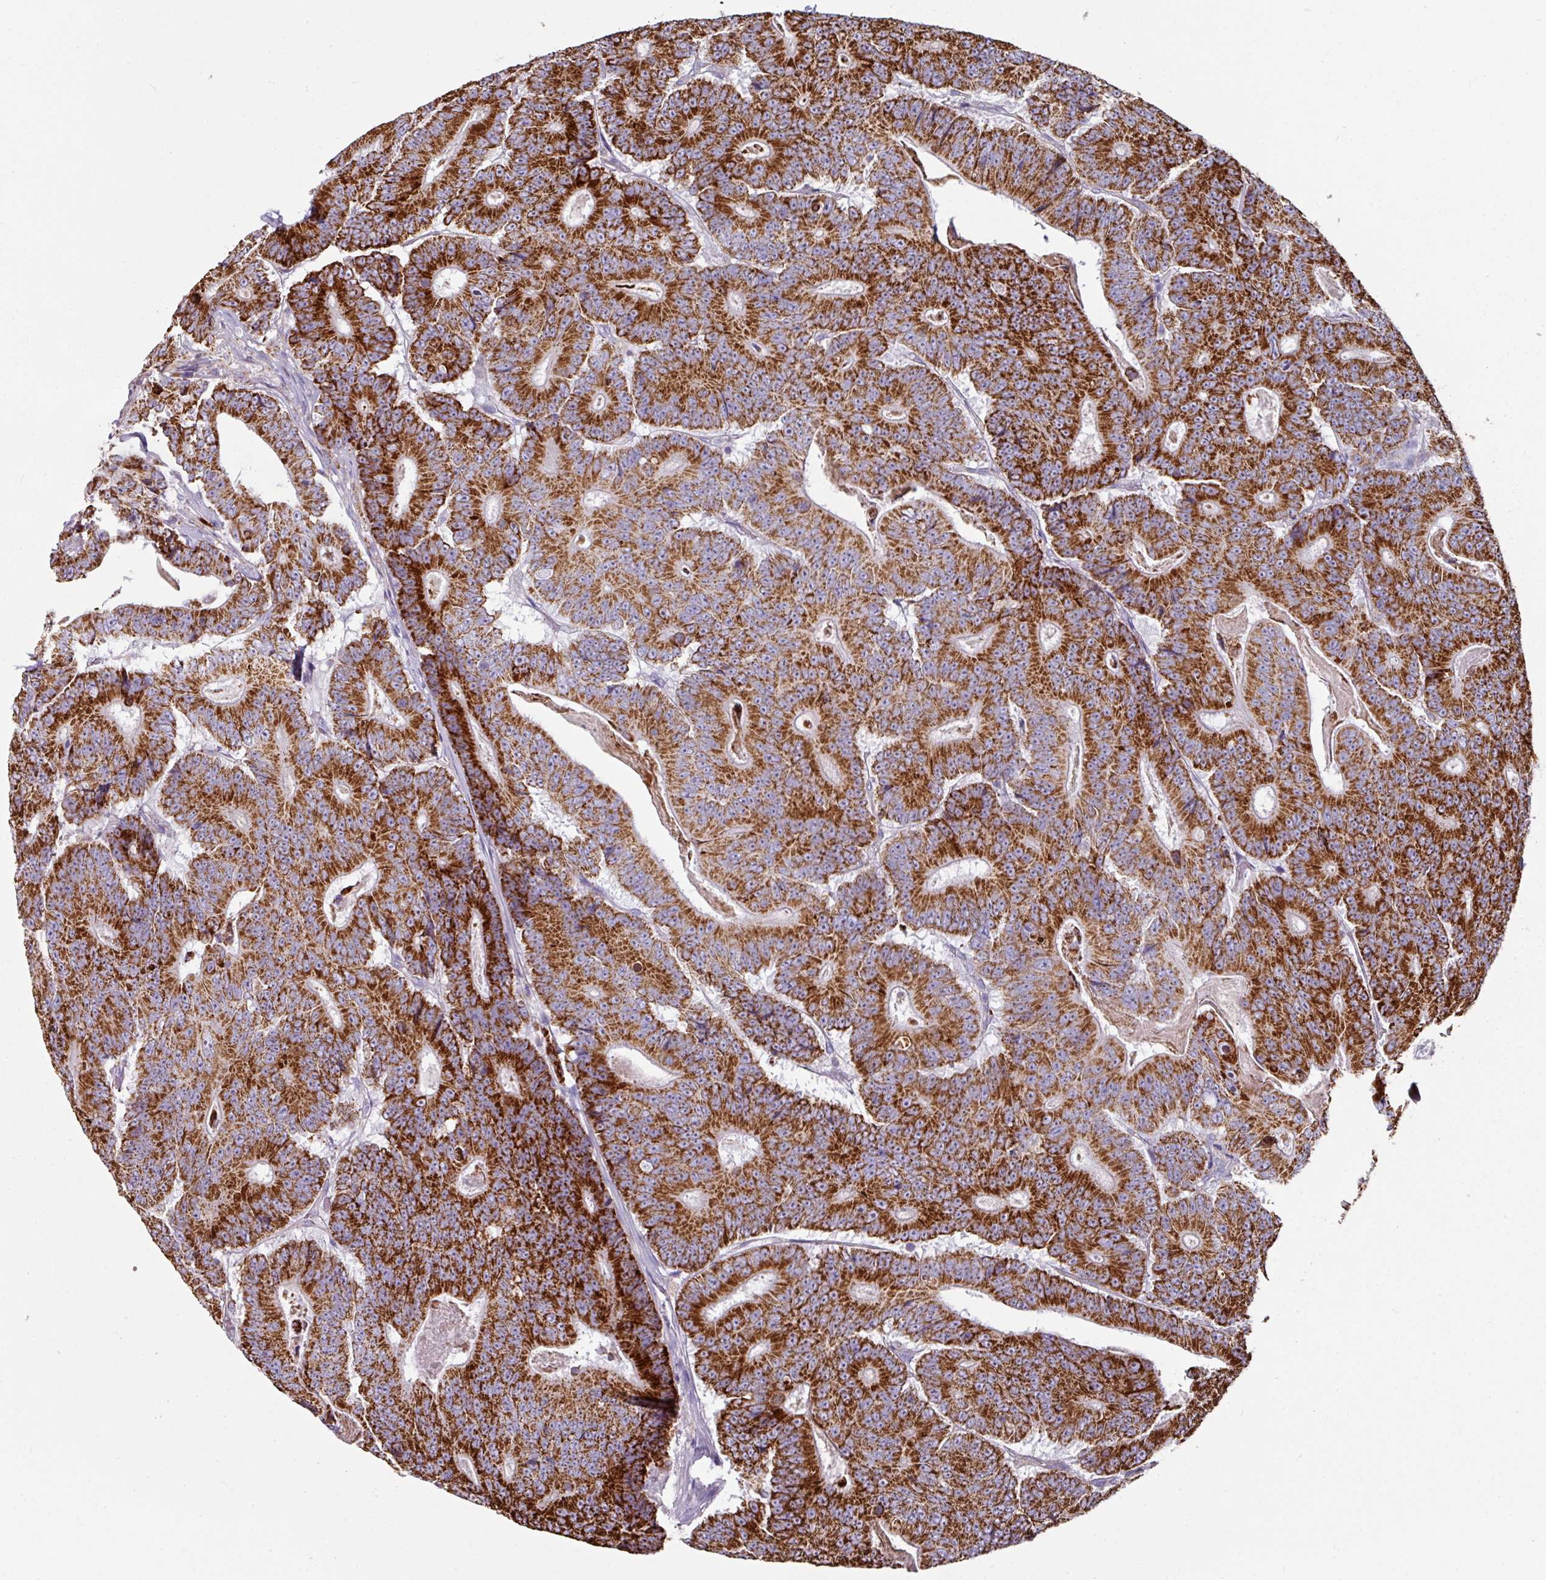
{"staining": {"intensity": "strong", "quantity": ">75%", "location": "cytoplasmic/membranous"}, "tissue": "colorectal cancer", "cell_type": "Tumor cells", "image_type": "cancer", "snomed": [{"axis": "morphology", "description": "Adenocarcinoma, NOS"}, {"axis": "topography", "description": "Colon"}], "caption": "There is high levels of strong cytoplasmic/membranous positivity in tumor cells of adenocarcinoma (colorectal), as demonstrated by immunohistochemical staining (brown color).", "gene": "OR2D3", "patient": {"sex": "male", "age": 83}}